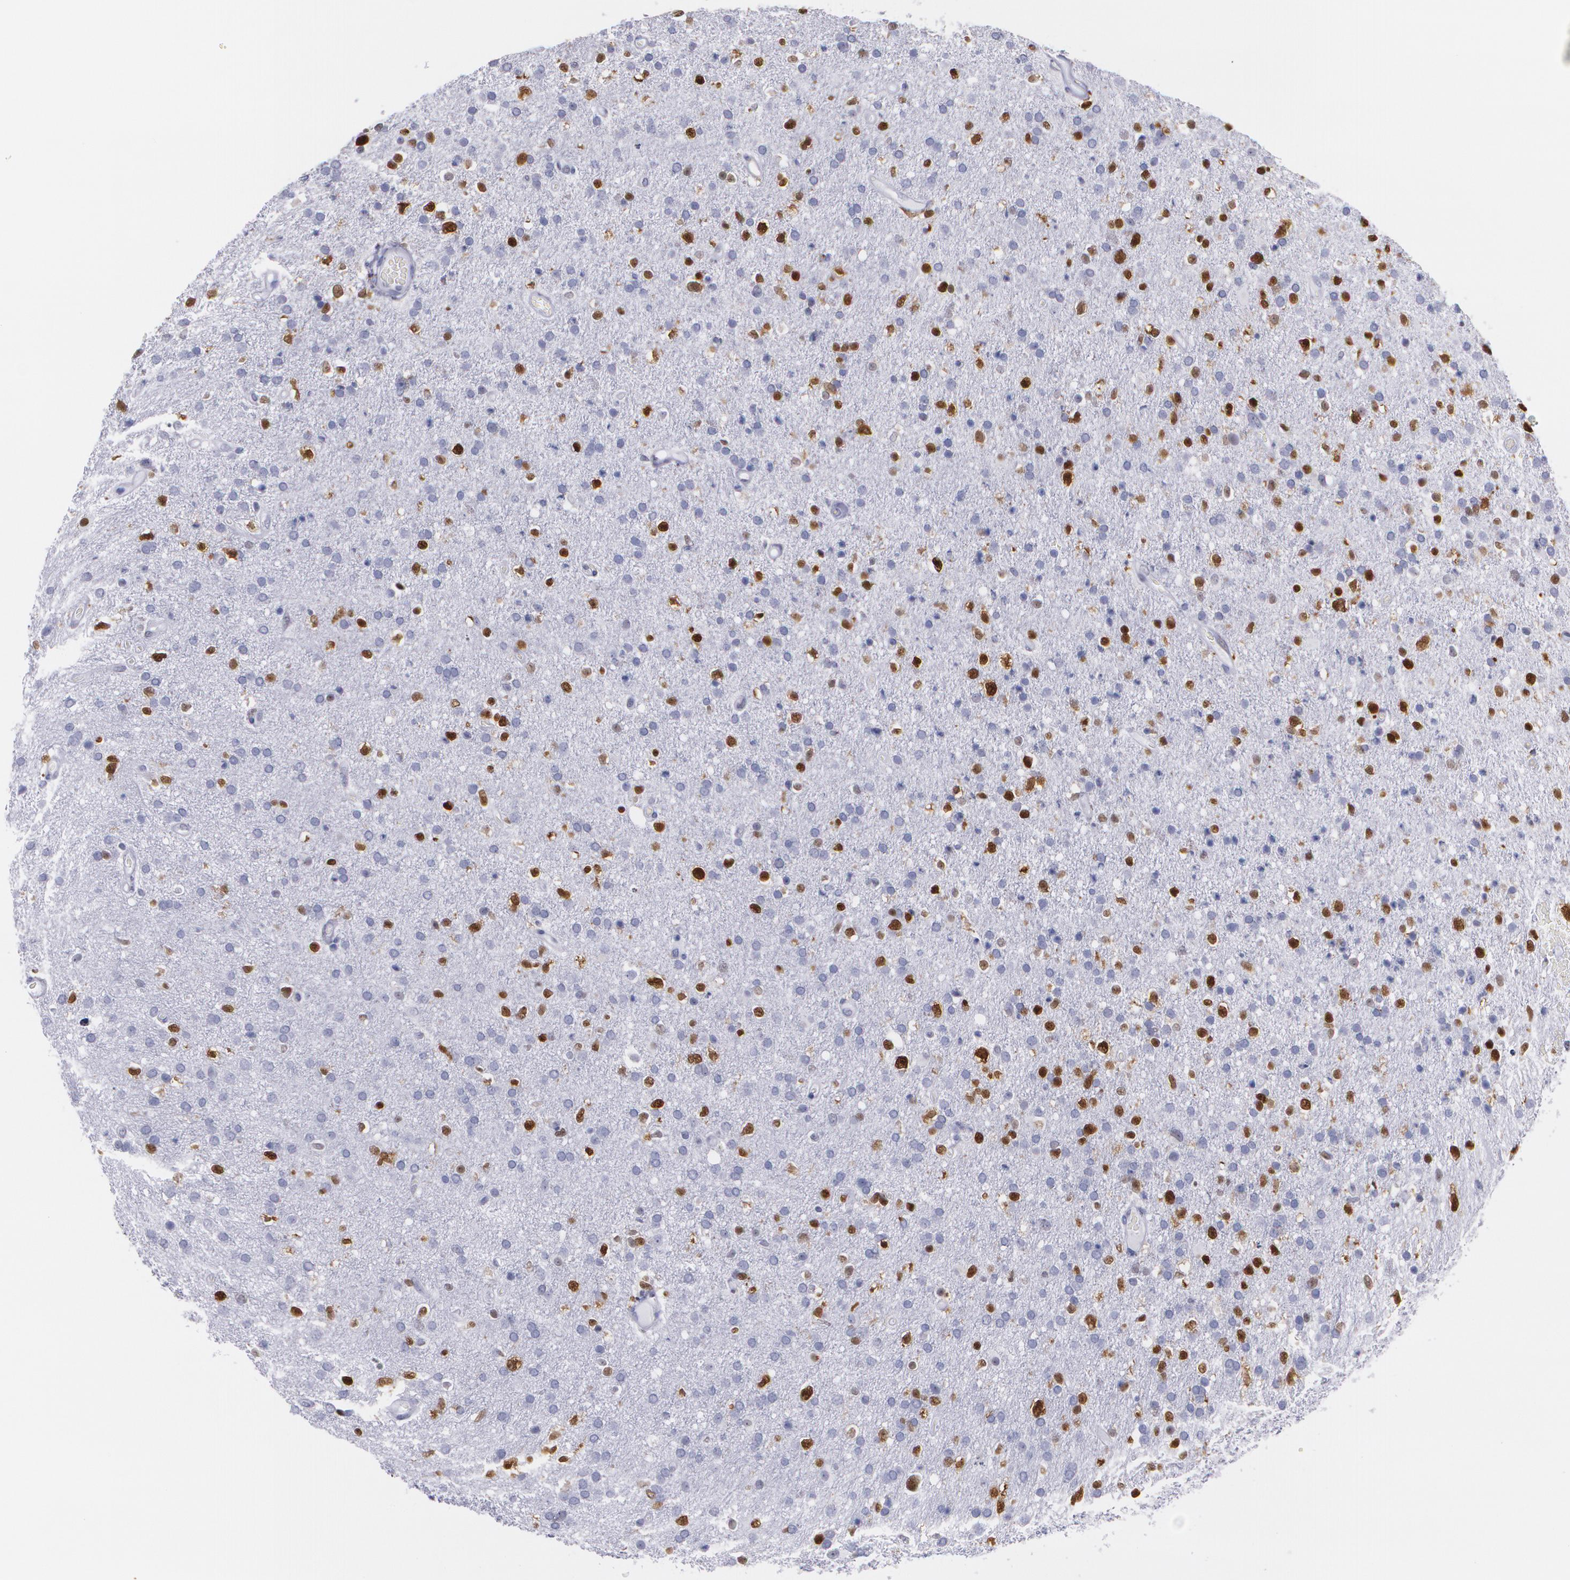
{"staining": {"intensity": "strong", "quantity": "25%-75%", "location": "nuclear"}, "tissue": "glioma", "cell_type": "Tumor cells", "image_type": "cancer", "snomed": [{"axis": "morphology", "description": "Glioma, malignant, High grade"}, {"axis": "topography", "description": "Brain"}], "caption": "Protein staining displays strong nuclear expression in about 25%-75% of tumor cells in glioma.", "gene": "TP53", "patient": {"sex": "male", "age": 33}}